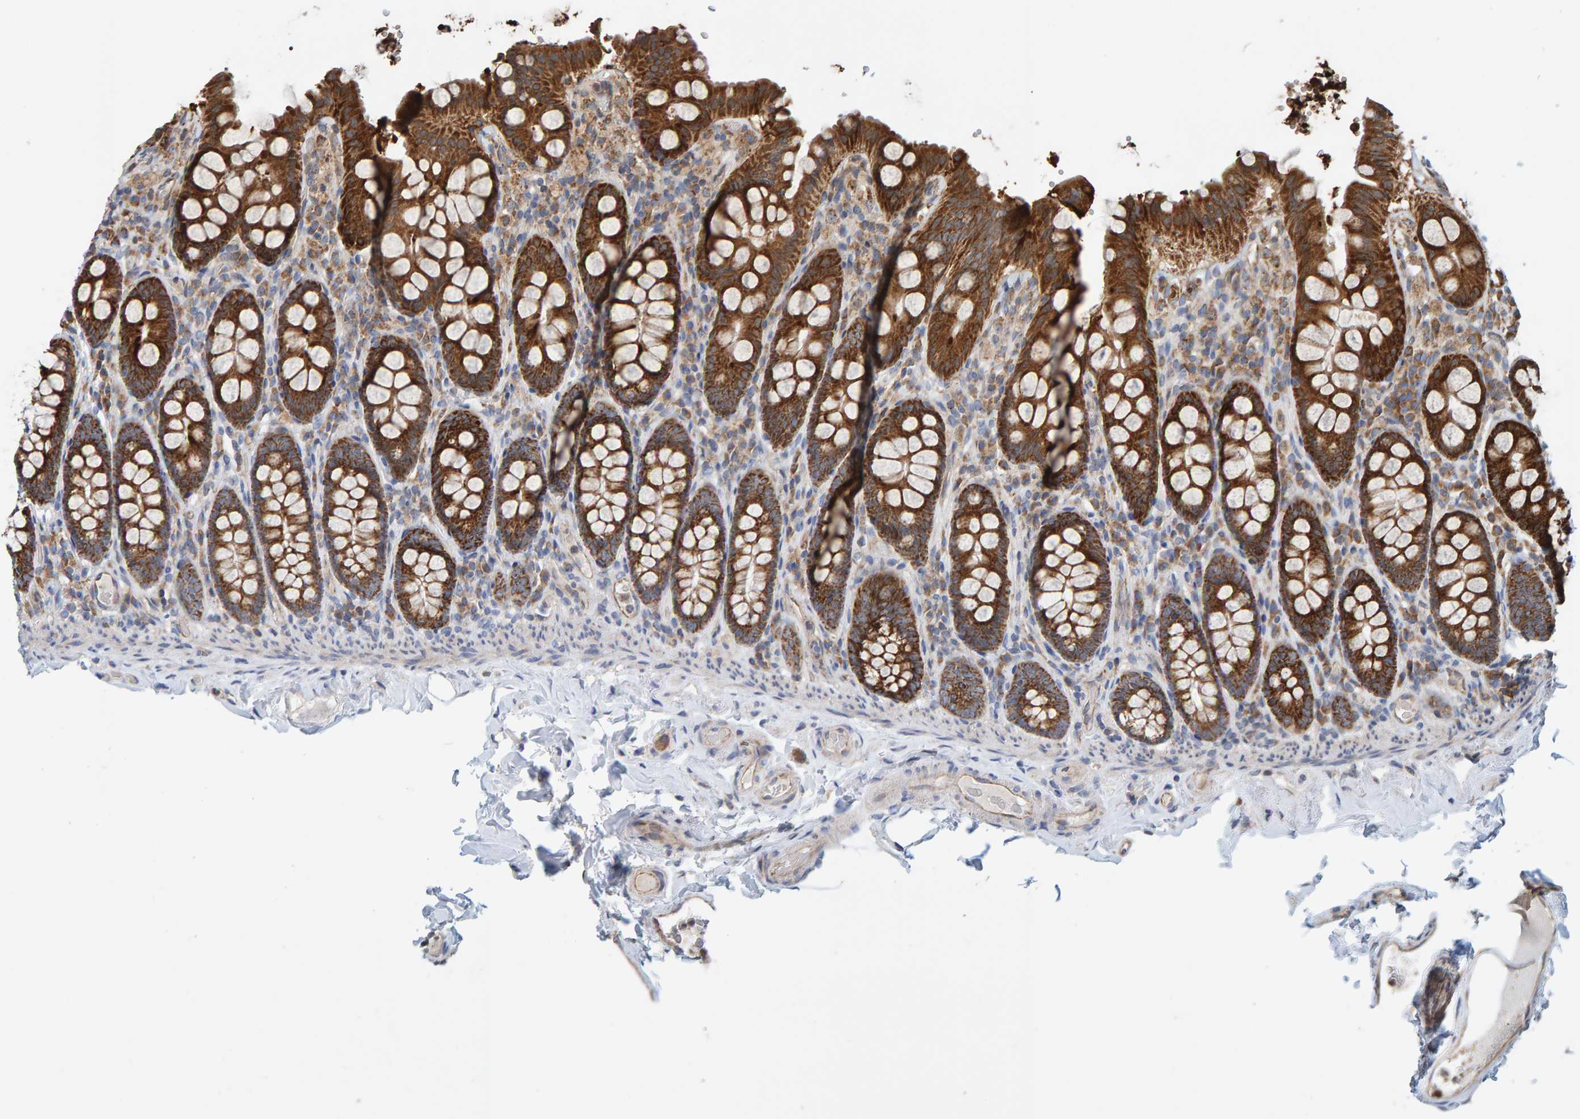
{"staining": {"intensity": "moderate", "quantity": "25%-75%", "location": "cytoplasmic/membranous"}, "tissue": "colon", "cell_type": "Endothelial cells", "image_type": "normal", "snomed": [{"axis": "morphology", "description": "Normal tissue, NOS"}, {"axis": "topography", "description": "Colon"}, {"axis": "topography", "description": "Peripheral nerve tissue"}], "caption": "Protein staining of unremarkable colon shows moderate cytoplasmic/membranous expression in about 25%-75% of endothelial cells. (Brightfield microscopy of DAB IHC at high magnification).", "gene": "MRPL45", "patient": {"sex": "female", "age": 61}}